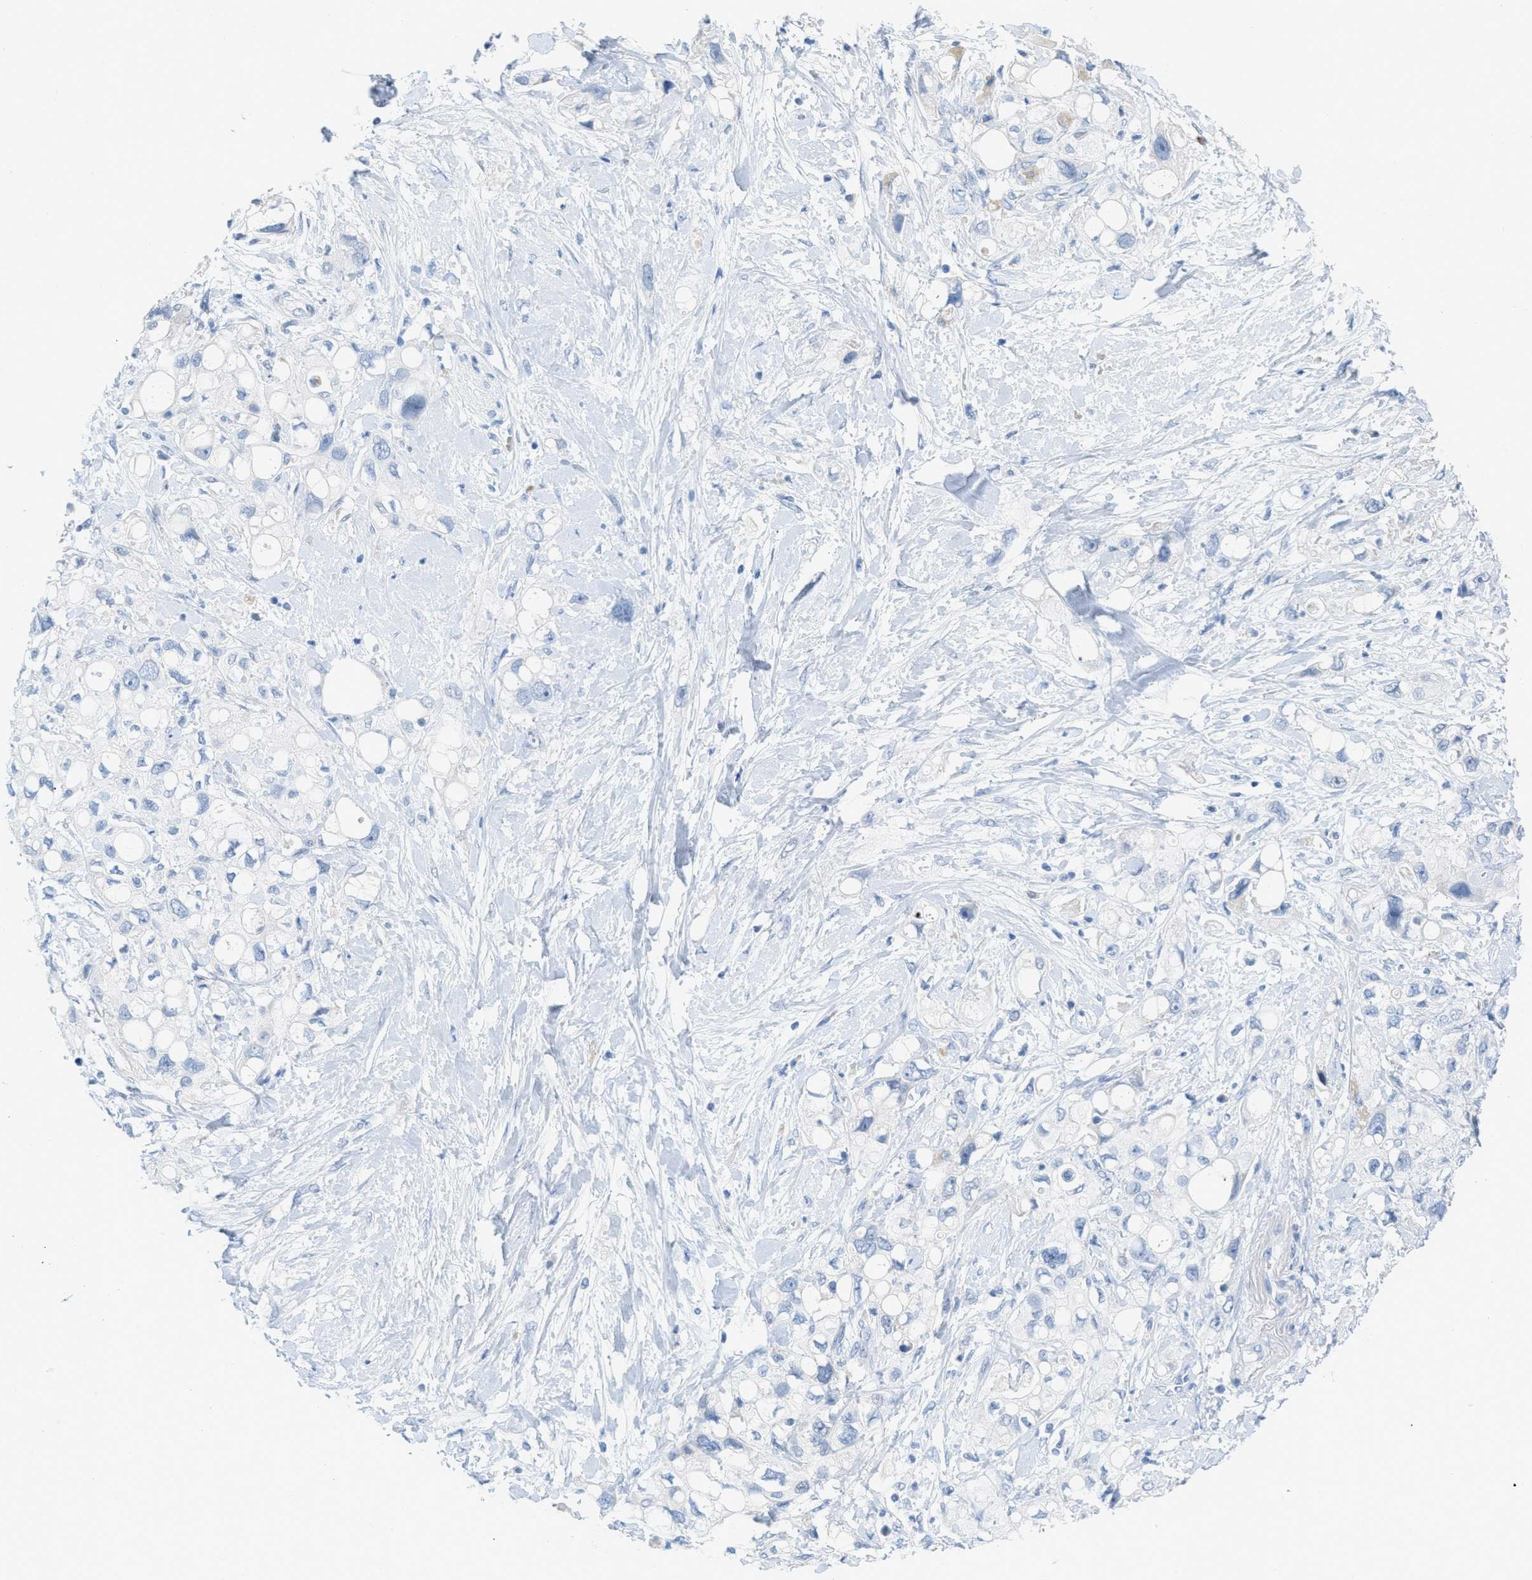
{"staining": {"intensity": "negative", "quantity": "none", "location": "none"}, "tissue": "pancreatic cancer", "cell_type": "Tumor cells", "image_type": "cancer", "snomed": [{"axis": "morphology", "description": "Adenocarcinoma, NOS"}, {"axis": "topography", "description": "Pancreas"}], "caption": "The histopathology image reveals no significant positivity in tumor cells of adenocarcinoma (pancreatic).", "gene": "HSF2", "patient": {"sex": "female", "age": 56}}